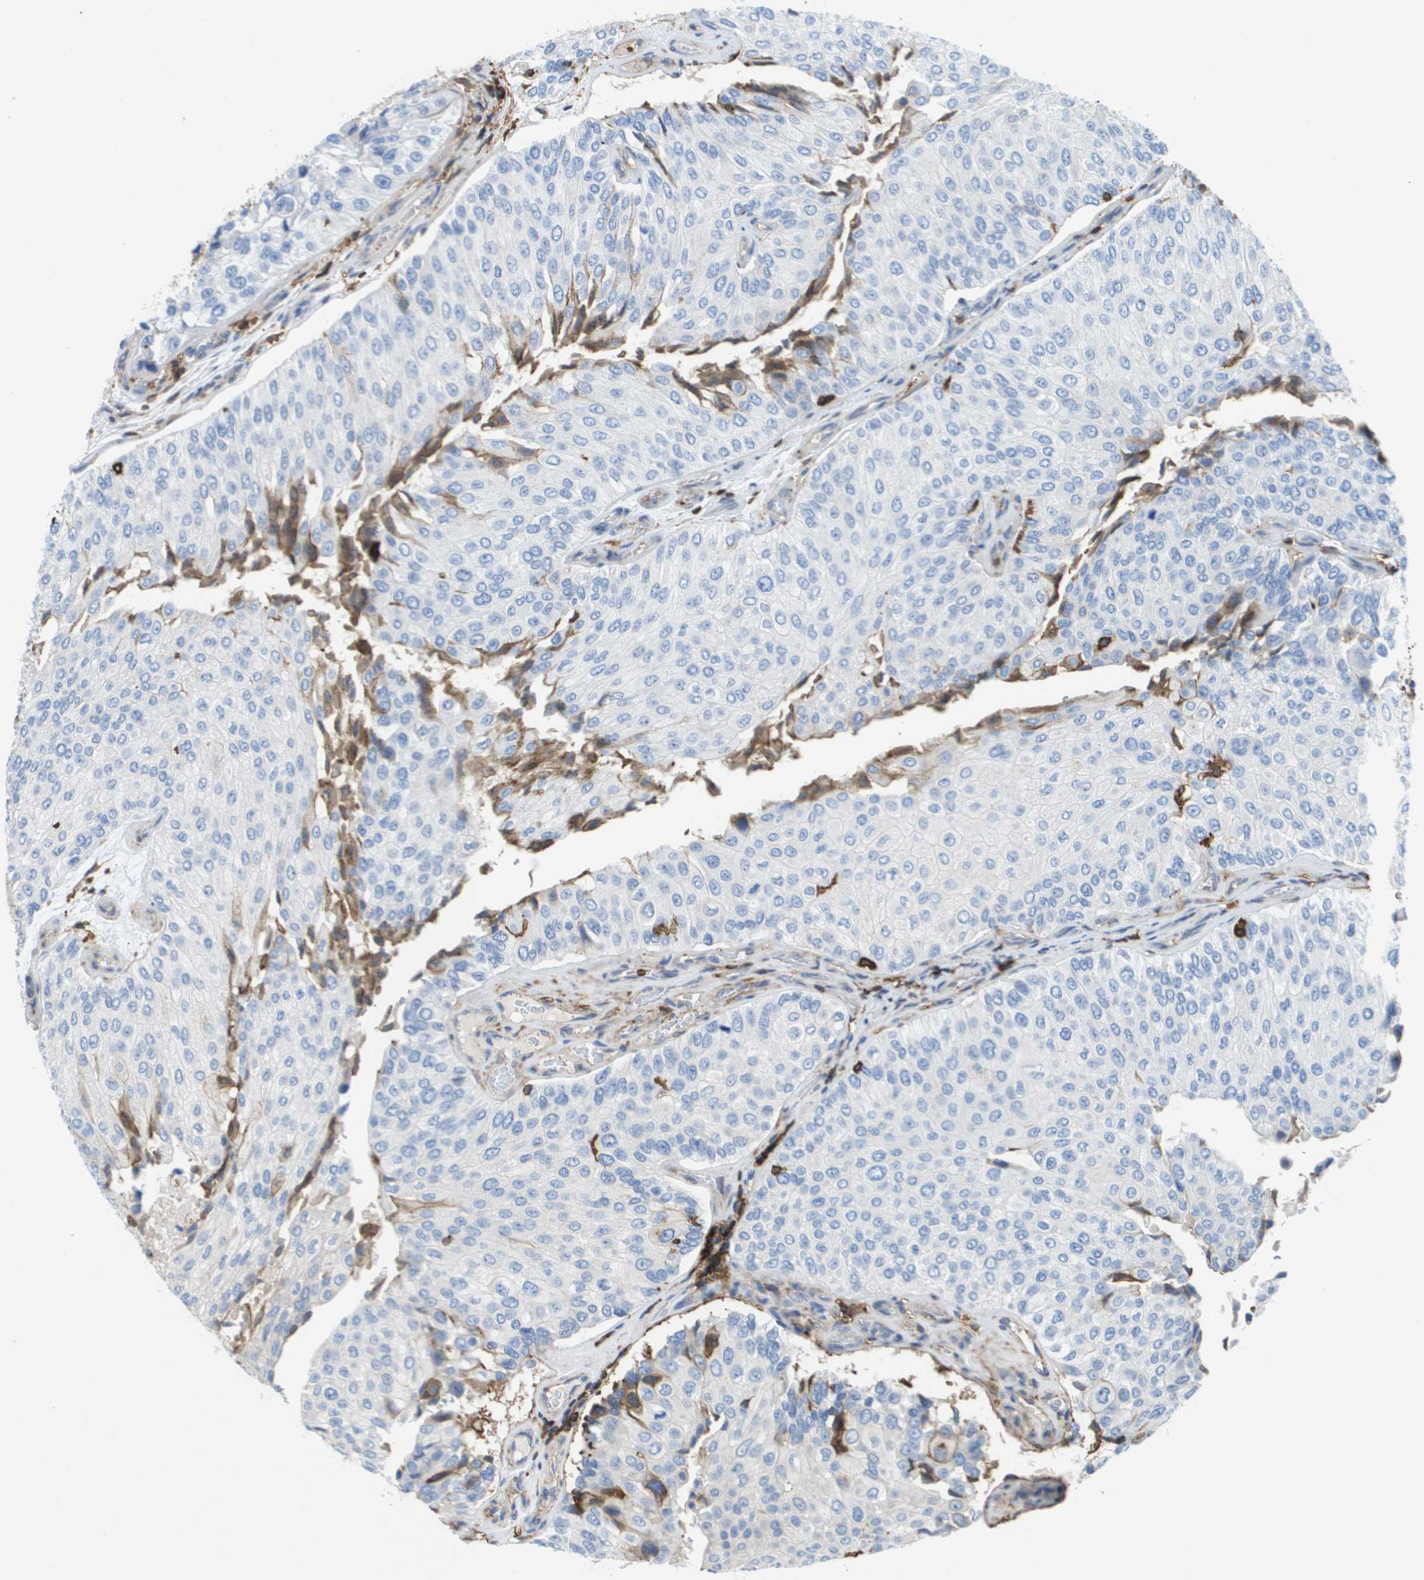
{"staining": {"intensity": "negative", "quantity": "none", "location": "none"}, "tissue": "urothelial cancer", "cell_type": "Tumor cells", "image_type": "cancer", "snomed": [{"axis": "morphology", "description": "Urothelial carcinoma, High grade"}, {"axis": "topography", "description": "Kidney"}, {"axis": "topography", "description": "Urinary bladder"}], "caption": "This is an immunohistochemistry (IHC) photomicrograph of urothelial carcinoma (high-grade). There is no expression in tumor cells.", "gene": "PASK", "patient": {"sex": "male", "age": 77}}